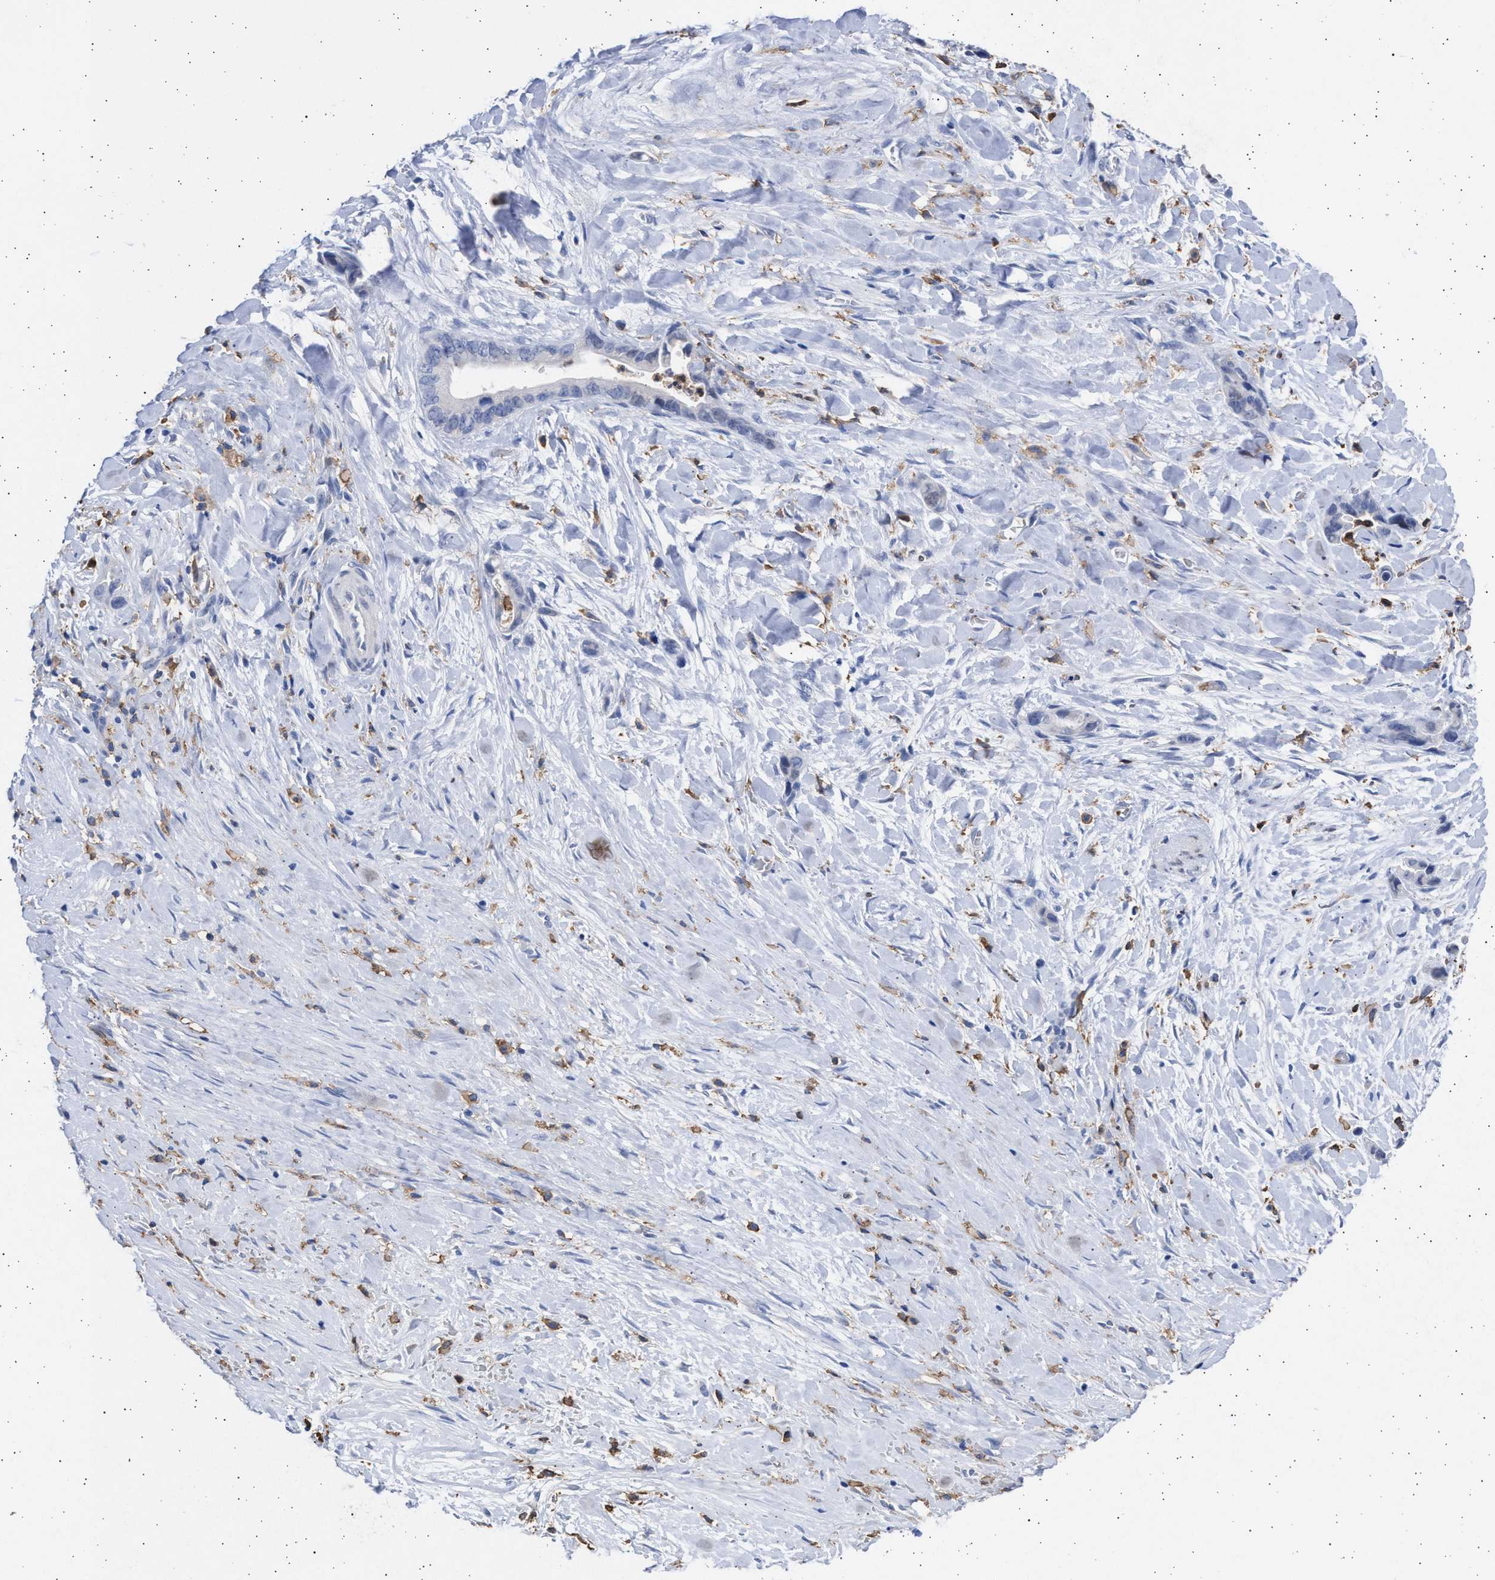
{"staining": {"intensity": "weak", "quantity": "25%-75%", "location": "nuclear"}, "tissue": "liver cancer", "cell_type": "Tumor cells", "image_type": "cancer", "snomed": [{"axis": "morphology", "description": "Cholangiocarcinoma"}, {"axis": "topography", "description": "Liver"}], "caption": "Human liver cancer (cholangiocarcinoma) stained with a protein marker demonstrates weak staining in tumor cells.", "gene": "FCER1A", "patient": {"sex": "female", "age": 55}}